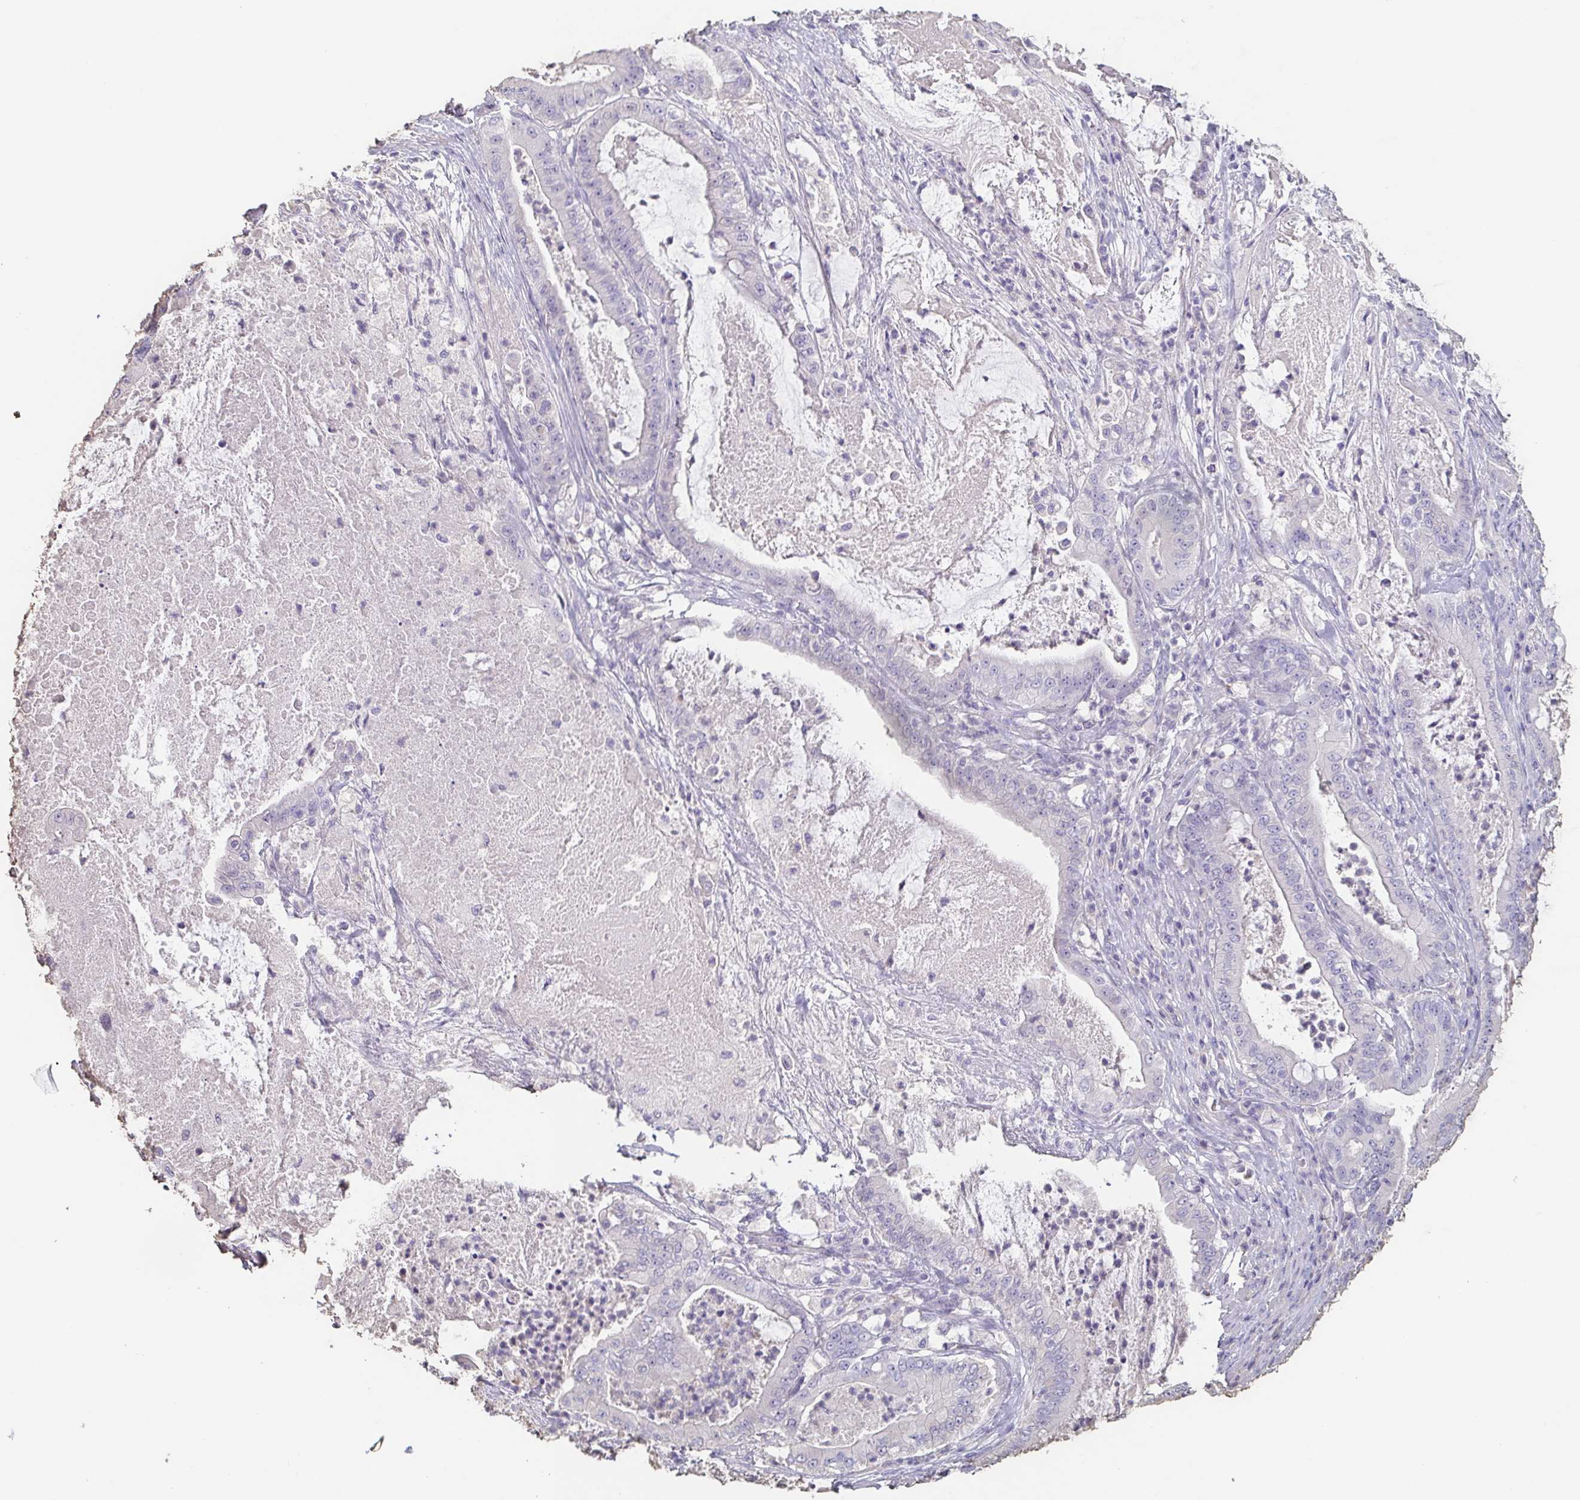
{"staining": {"intensity": "negative", "quantity": "none", "location": "none"}, "tissue": "pancreatic cancer", "cell_type": "Tumor cells", "image_type": "cancer", "snomed": [{"axis": "morphology", "description": "Adenocarcinoma, NOS"}, {"axis": "topography", "description": "Pancreas"}], "caption": "A photomicrograph of adenocarcinoma (pancreatic) stained for a protein demonstrates no brown staining in tumor cells.", "gene": "BPIFA2", "patient": {"sex": "male", "age": 71}}